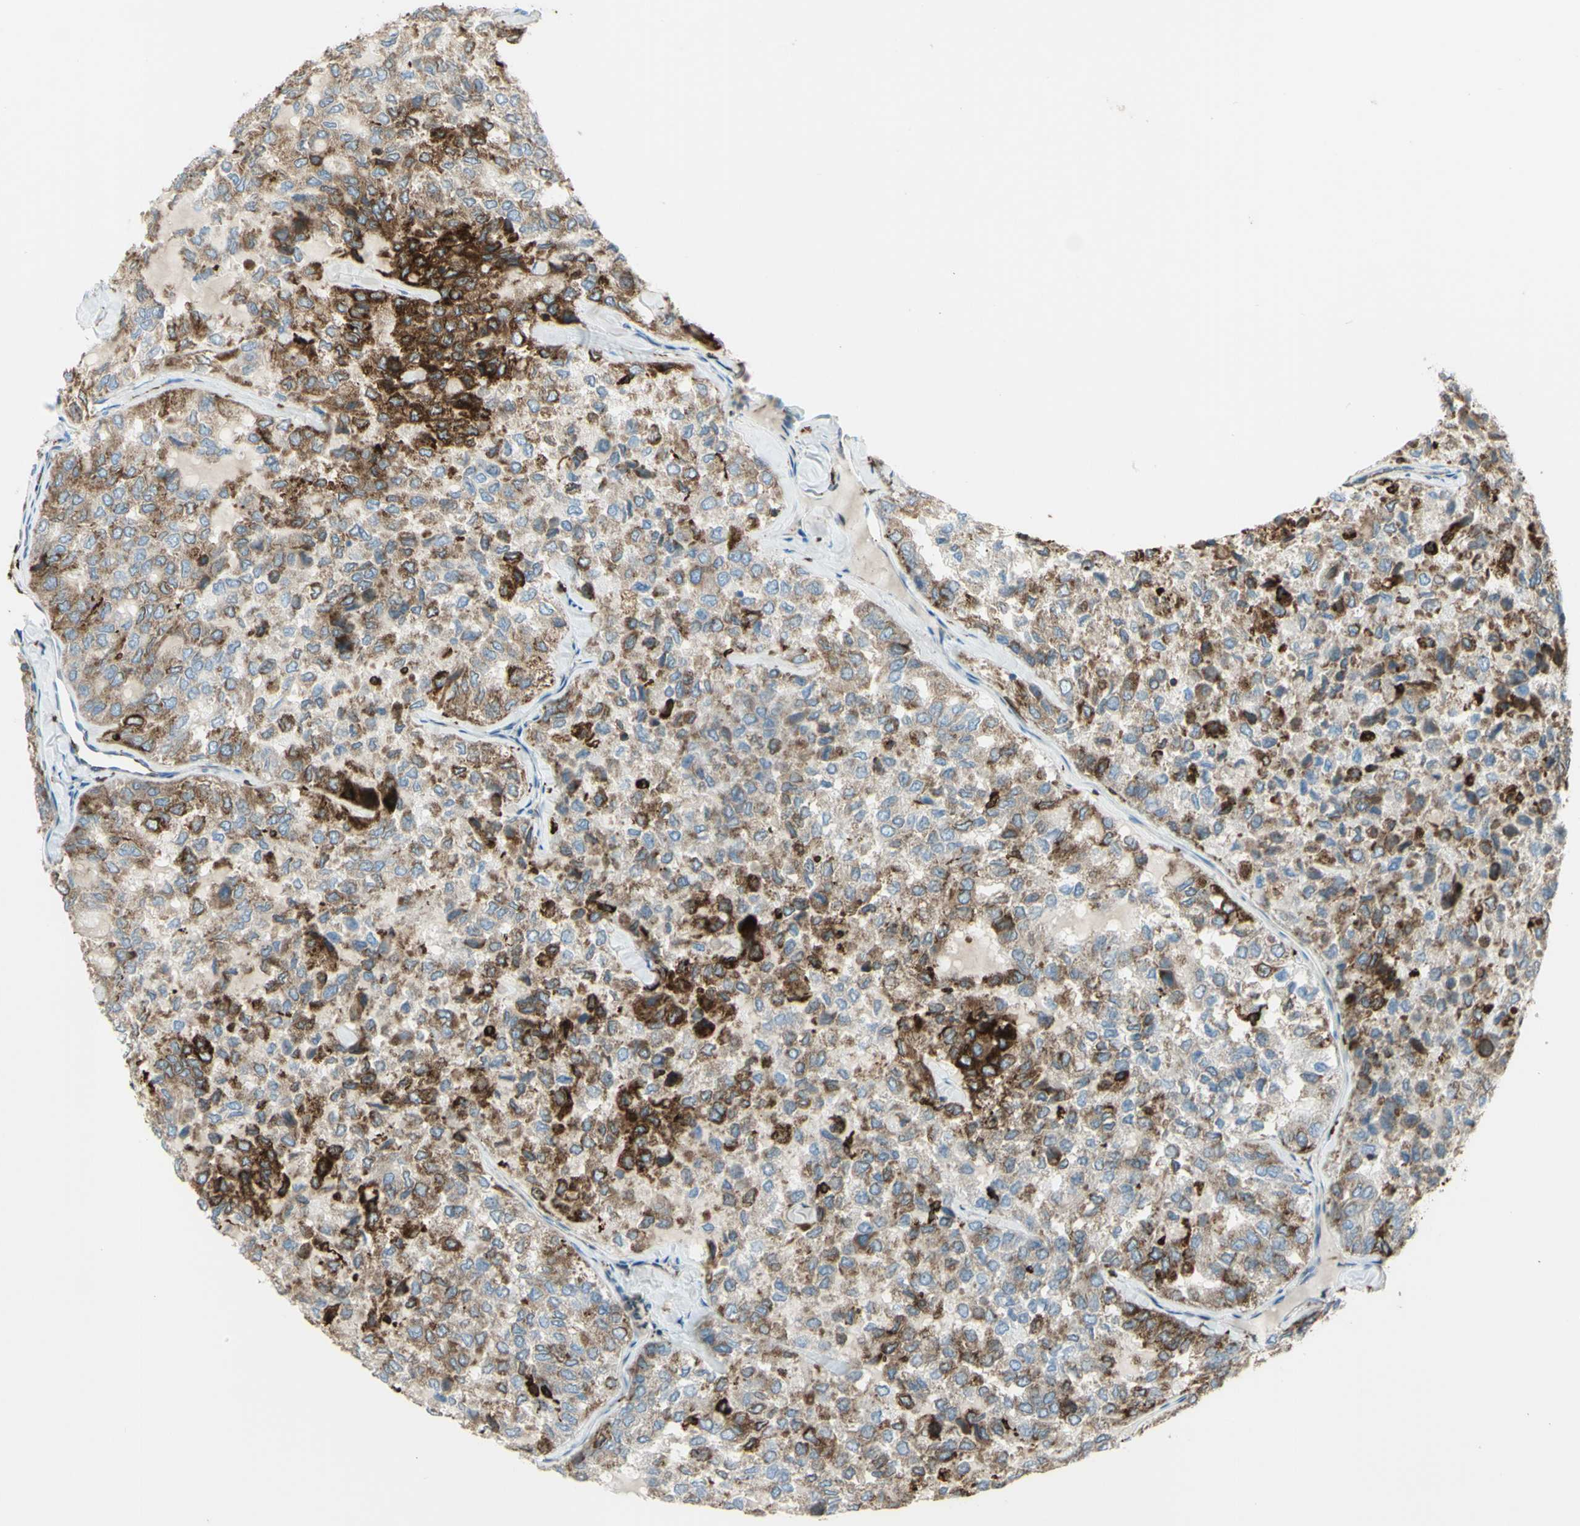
{"staining": {"intensity": "moderate", "quantity": ">75%", "location": "cytoplasmic/membranous"}, "tissue": "thyroid cancer", "cell_type": "Tumor cells", "image_type": "cancer", "snomed": [{"axis": "morphology", "description": "Follicular adenoma carcinoma, NOS"}, {"axis": "topography", "description": "Thyroid gland"}], "caption": "A photomicrograph of thyroid cancer (follicular adenoma carcinoma) stained for a protein reveals moderate cytoplasmic/membranous brown staining in tumor cells.", "gene": "CD74", "patient": {"sex": "male", "age": 75}}